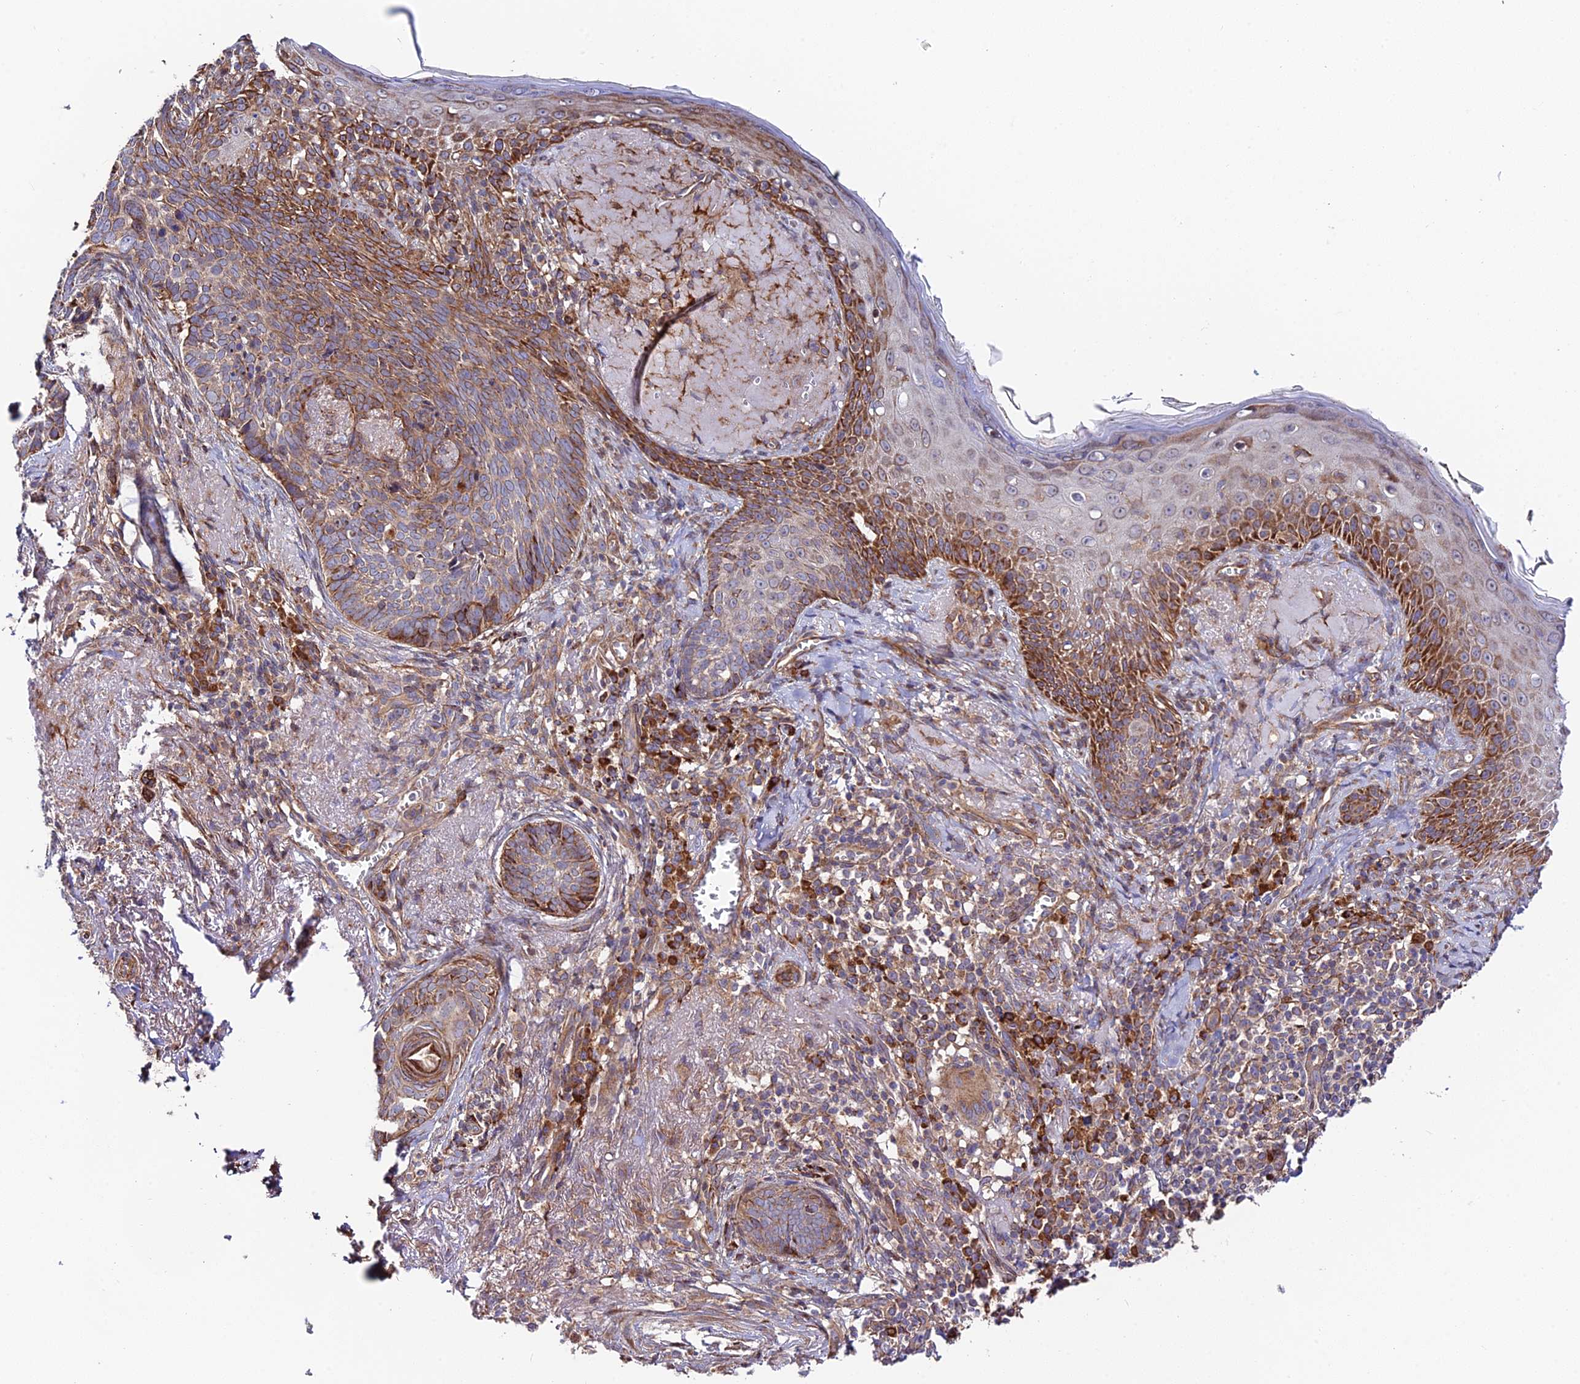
{"staining": {"intensity": "moderate", "quantity": "25%-75%", "location": "cytoplasmic/membranous"}, "tissue": "skin cancer", "cell_type": "Tumor cells", "image_type": "cancer", "snomed": [{"axis": "morphology", "description": "Basal cell carcinoma"}, {"axis": "topography", "description": "Skin"}], "caption": "This is an image of immunohistochemistry staining of basal cell carcinoma (skin), which shows moderate positivity in the cytoplasmic/membranous of tumor cells.", "gene": "VPS13C", "patient": {"sex": "female", "age": 76}}